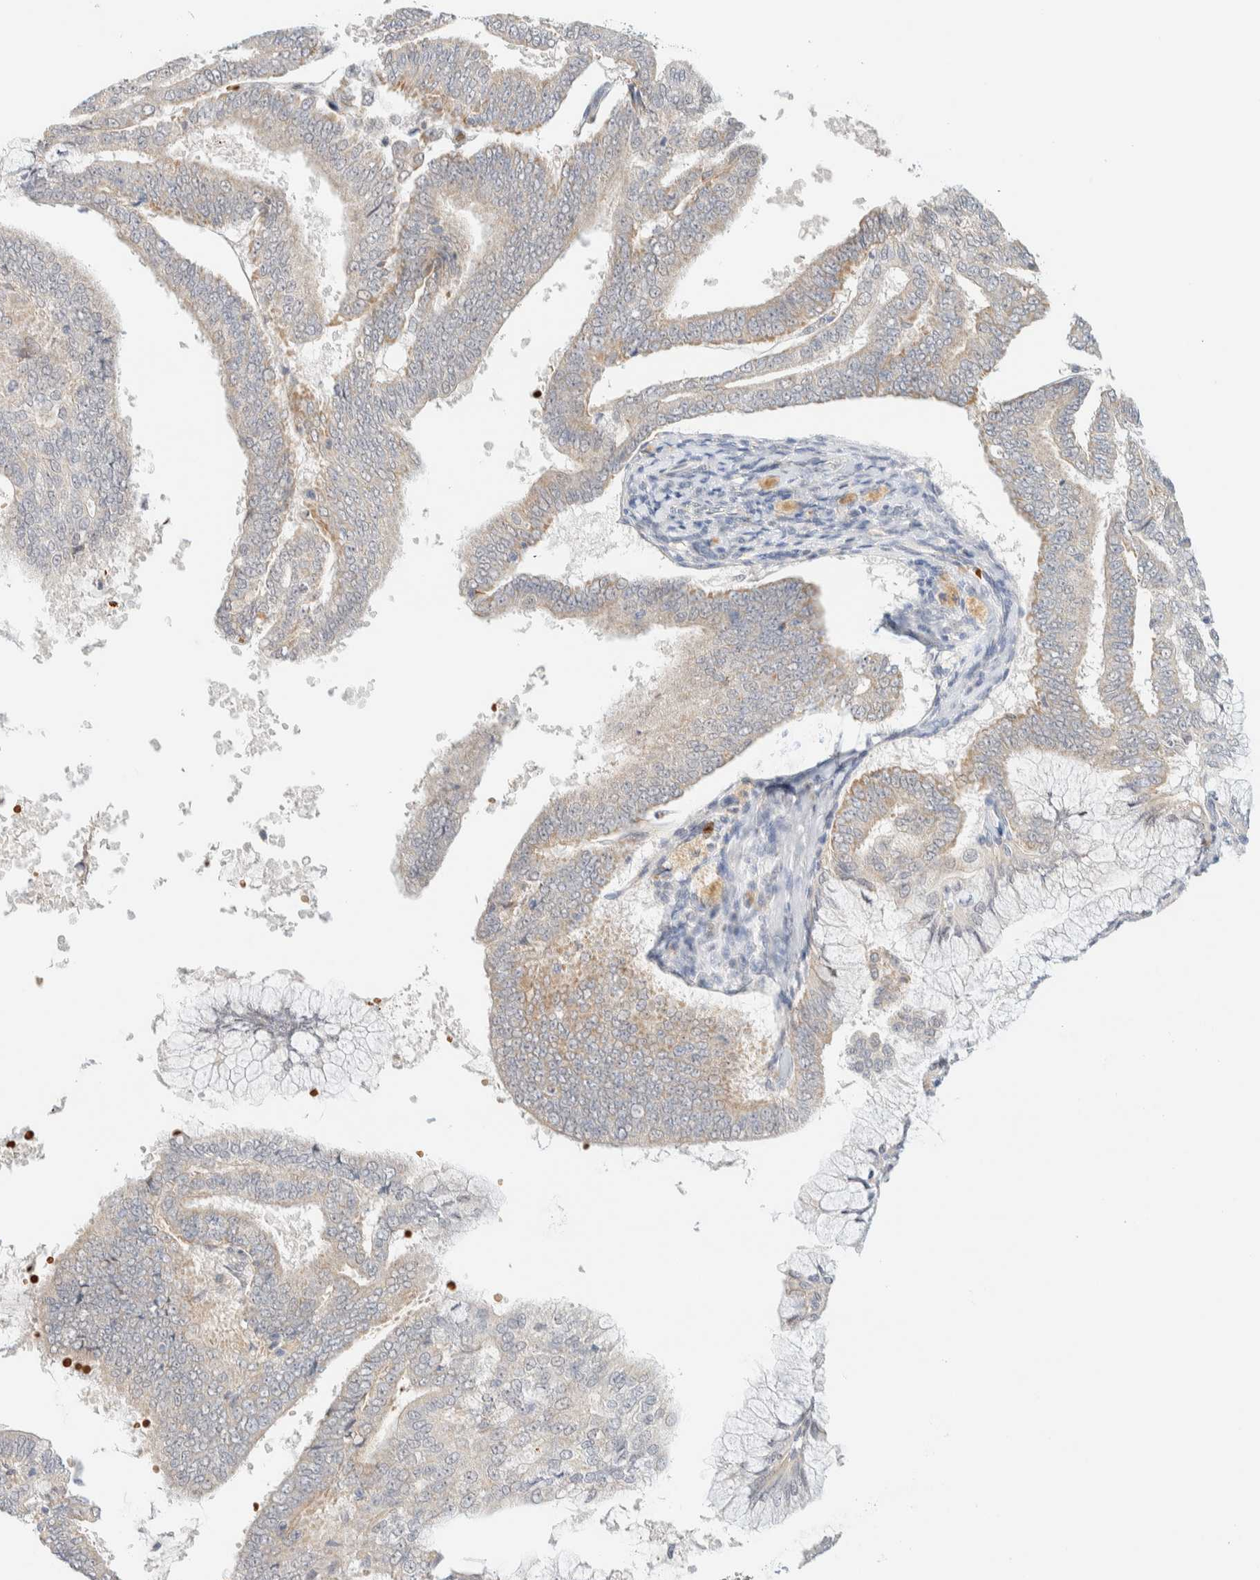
{"staining": {"intensity": "weak", "quantity": "<25%", "location": "cytoplasmic/membranous"}, "tissue": "endometrial cancer", "cell_type": "Tumor cells", "image_type": "cancer", "snomed": [{"axis": "morphology", "description": "Adenocarcinoma, NOS"}, {"axis": "topography", "description": "Endometrium"}], "caption": "IHC histopathology image of neoplastic tissue: endometrial cancer (adenocarcinoma) stained with DAB (3,3'-diaminobenzidine) demonstrates no significant protein expression in tumor cells. (IHC, brightfield microscopy, high magnification).", "gene": "TNK1", "patient": {"sex": "female", "age": 63}}